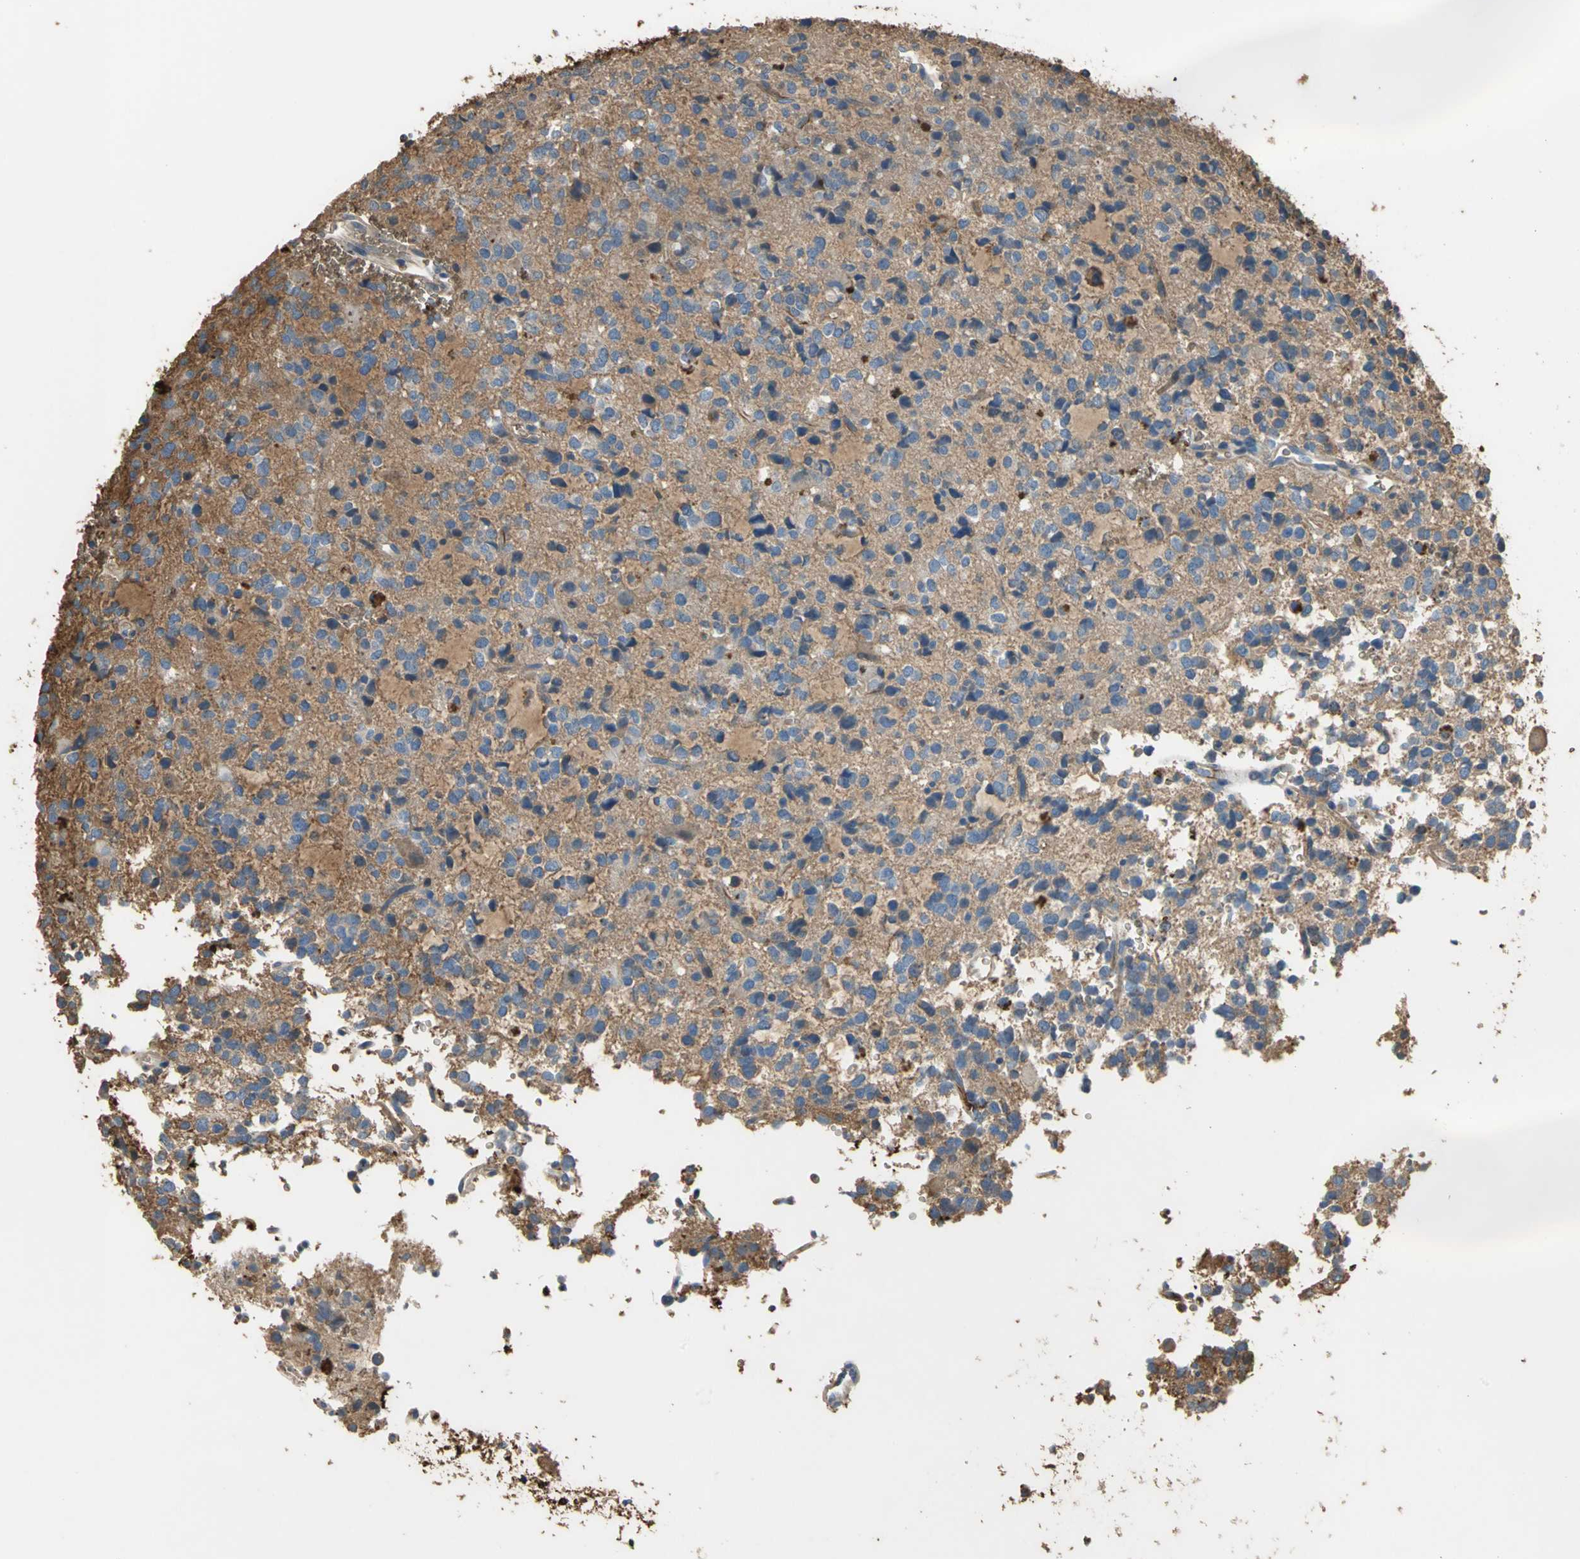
{"staining": {"intensity": "strong", "quantity": ">75%", "location": "cytoplasmic/membranous"}, "tissue": "glioma", "cell_type": "Tumor cells", "image_type": "cancer", "snomed": [{"axis": "morphology", "description": "Glioma, malignant, High grade"}, {"axis": "topography", "description": "Brain"}], "caption": "Immunohistochemistry image of neoplastic tissue: human malignant glioma (high-grade) stained using IHC shows high levels of strong protein expression localized specifically in the cytoplasmic/membranous of tumor cells, appearing as a cytoplasmic/membranous brown color.", "gene": "TREM1", "patient": {"sex": "male", "age": 47}}